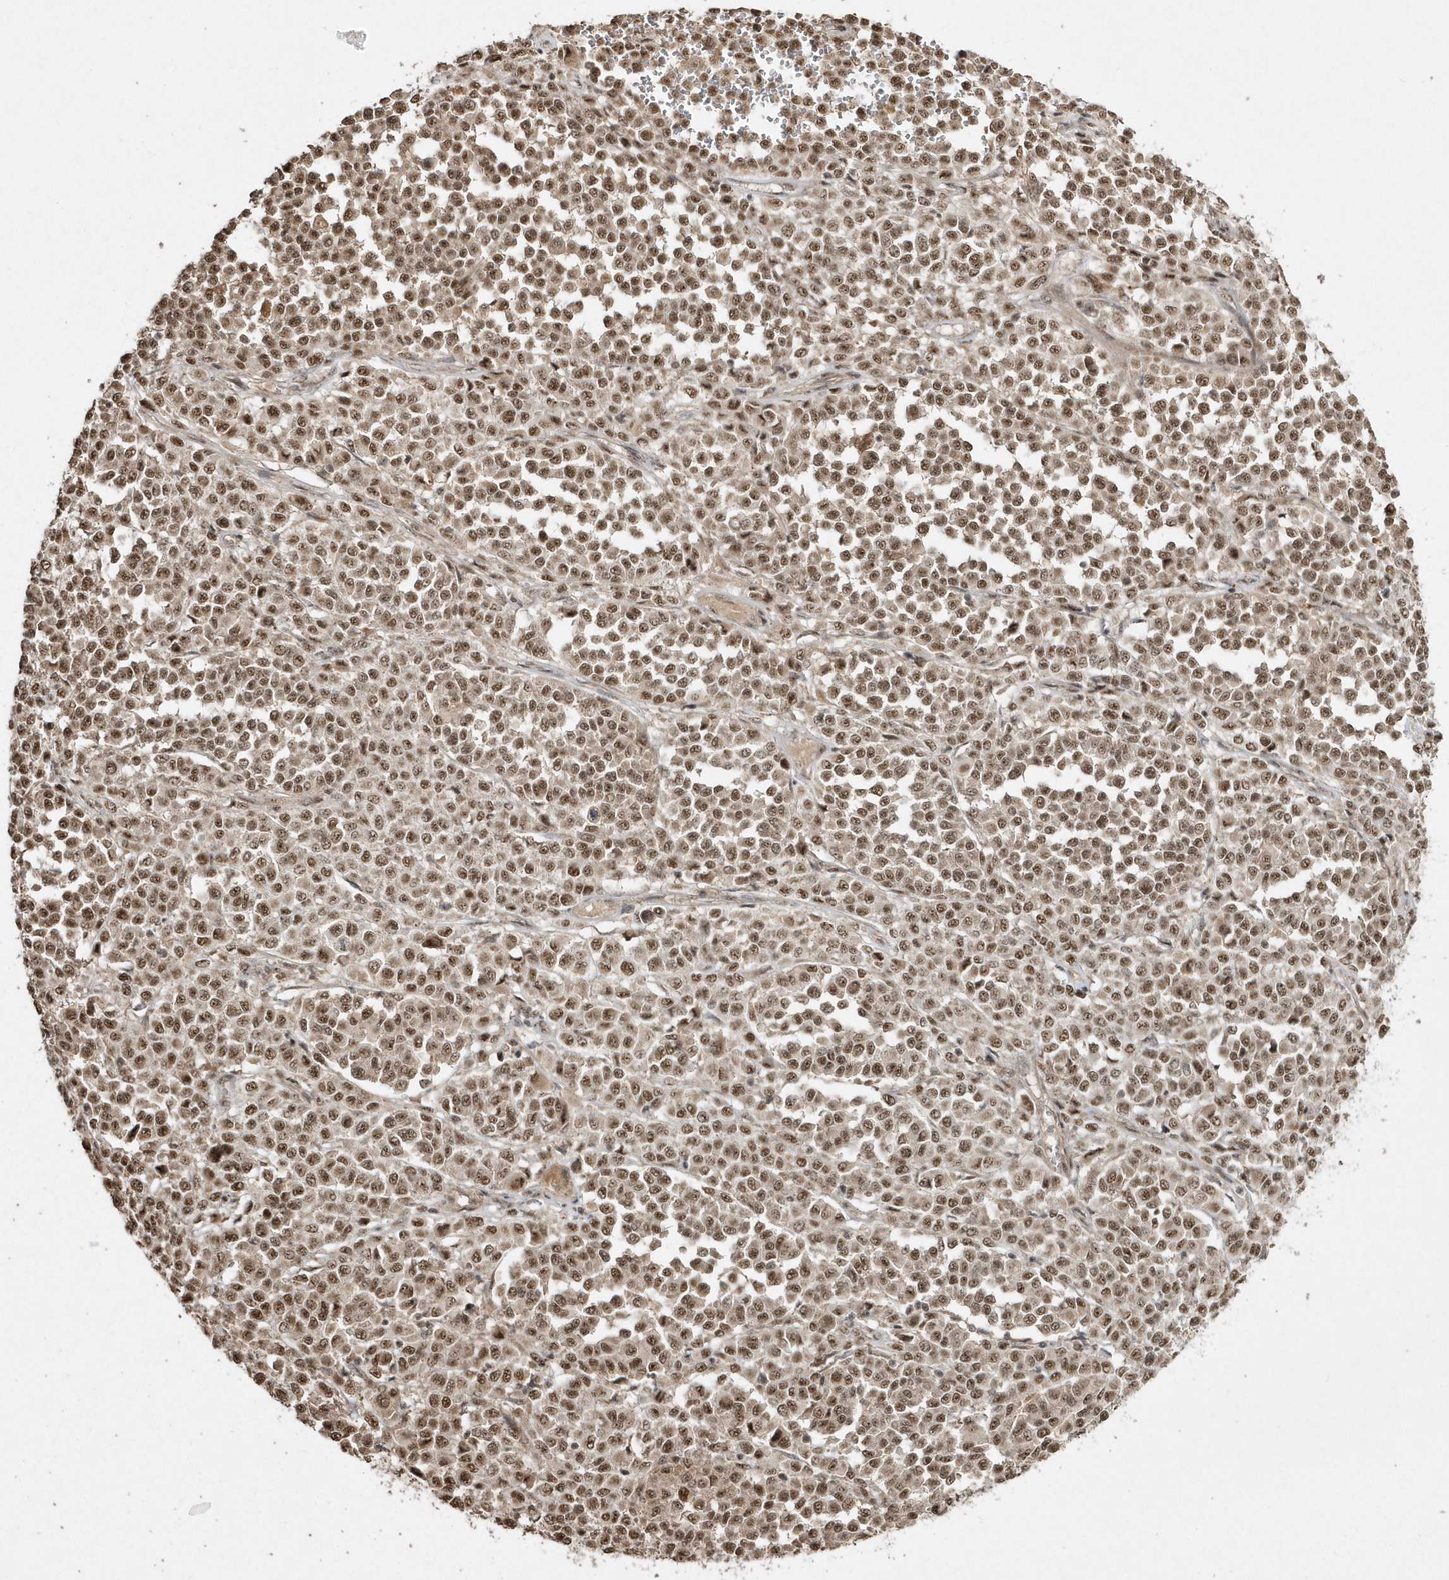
{"staining": {"intensity": "moderate", "quantity": ">75%", "location": "nuclear"}, "tissue": "melanoma", "cell_type": "Tumor cells", "image_type": "cancer", "snomed": [{"axis": "morphology", "description": "Malignant melanoma, Metastatic site"}, {"axis": "topography", "description": "Pancreas"}], "caption": "A medium amount of moderate nuclear staining is identified in about >75% of tumor cells in melanoma tissue.", "gene": "POLR3B", "patient": {"sex": "female", "age": 30}}